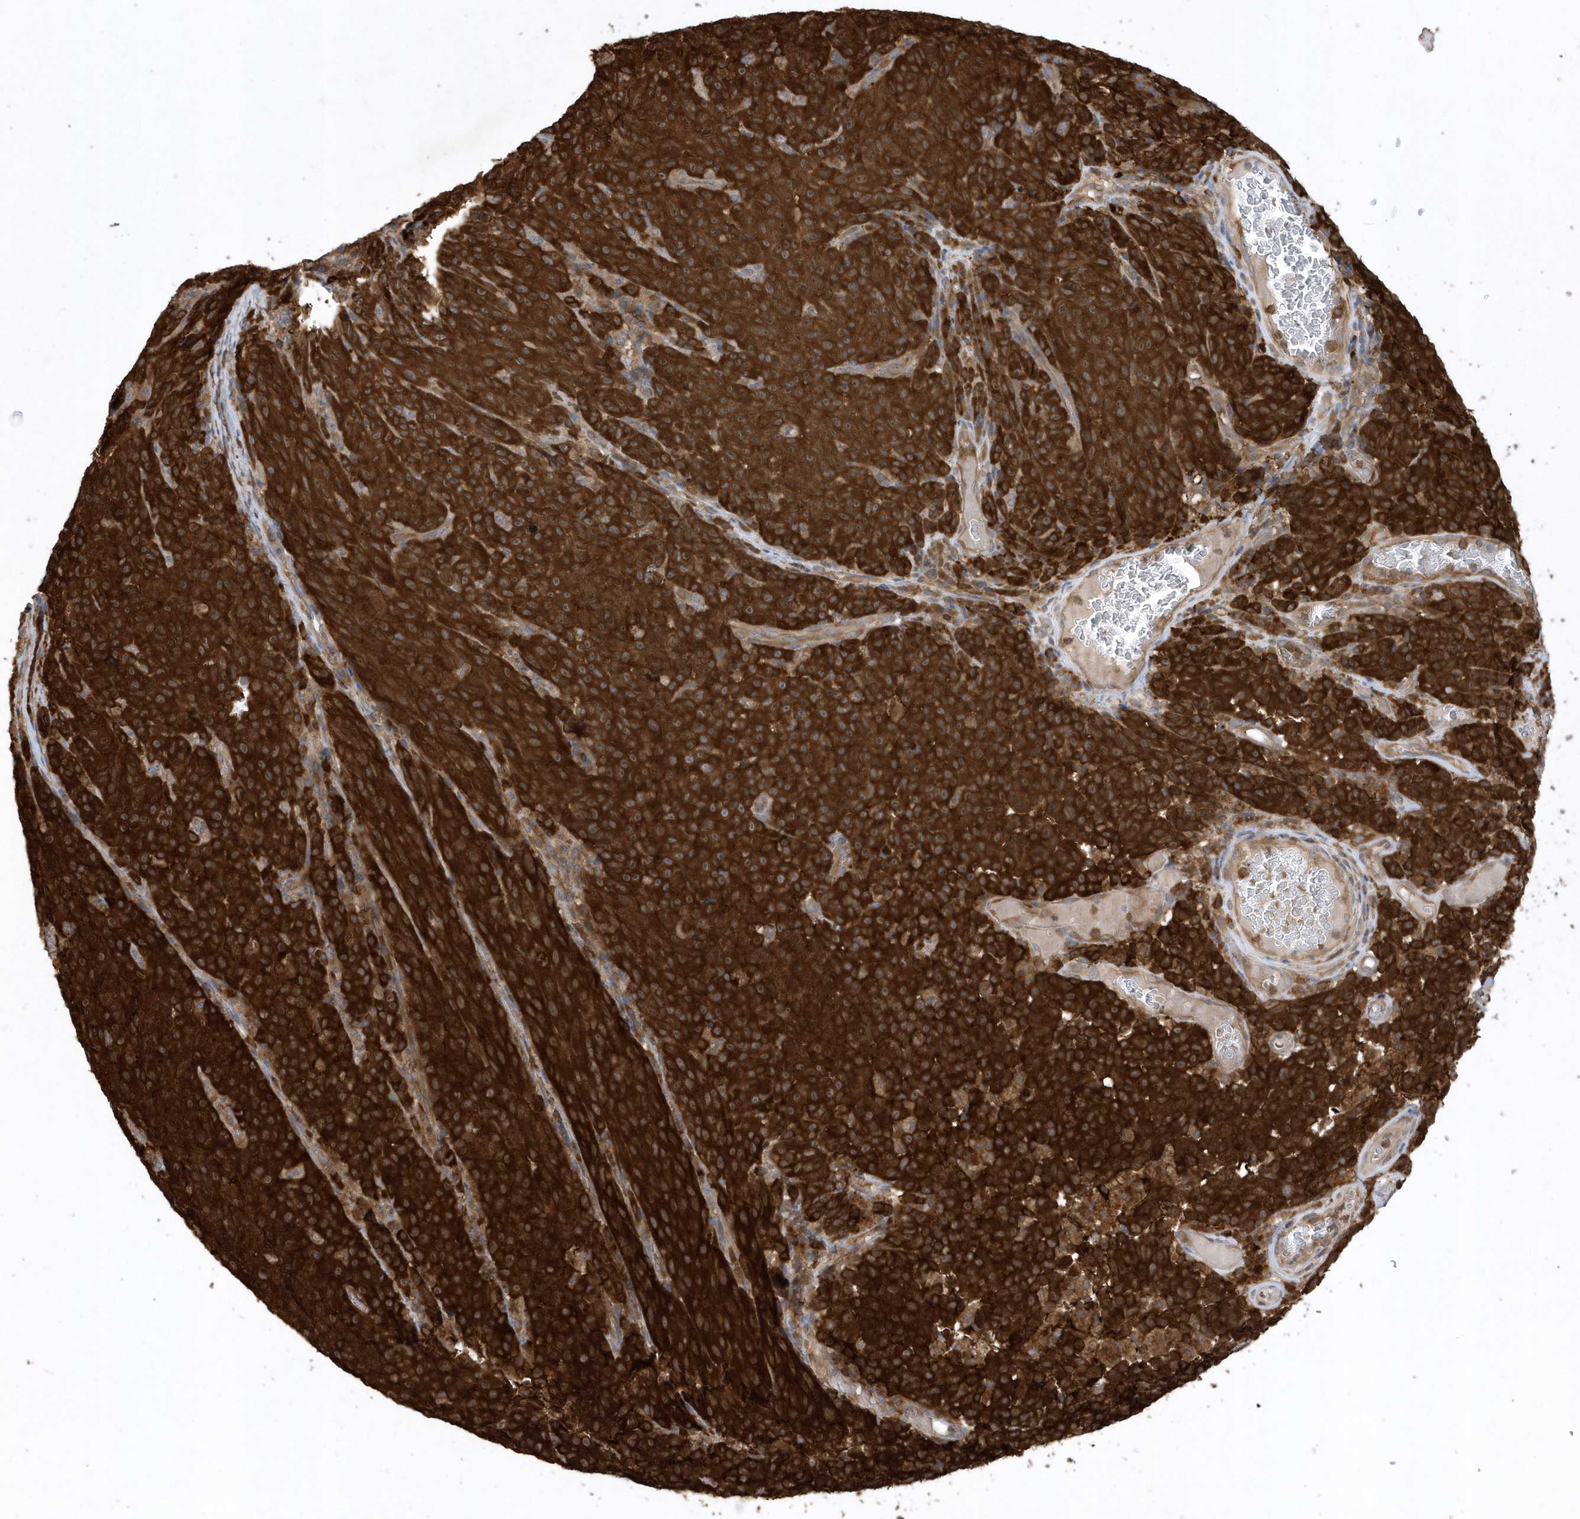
{"staining": {"intensity": "strong", "quantity": ">75%", "location": "cytoplasmic/membranous"}, "tissue": "melanoma", "cell_type": "Tumor cells", "image_type": "cancer", "snomed": [{"axis": "morphology", "description": "Malignant melanoma, NOS"}, {"axis": "topography", "description": "Skin"}], "caption": "IHC image of malignant melanoma stained for a protein (brown), which shows high levels of strong cytoplasmic/membranous positivity in about >75% of tumor cells.", "gene": "PAICS", "patient": {"sex": "female", "age": 82}}